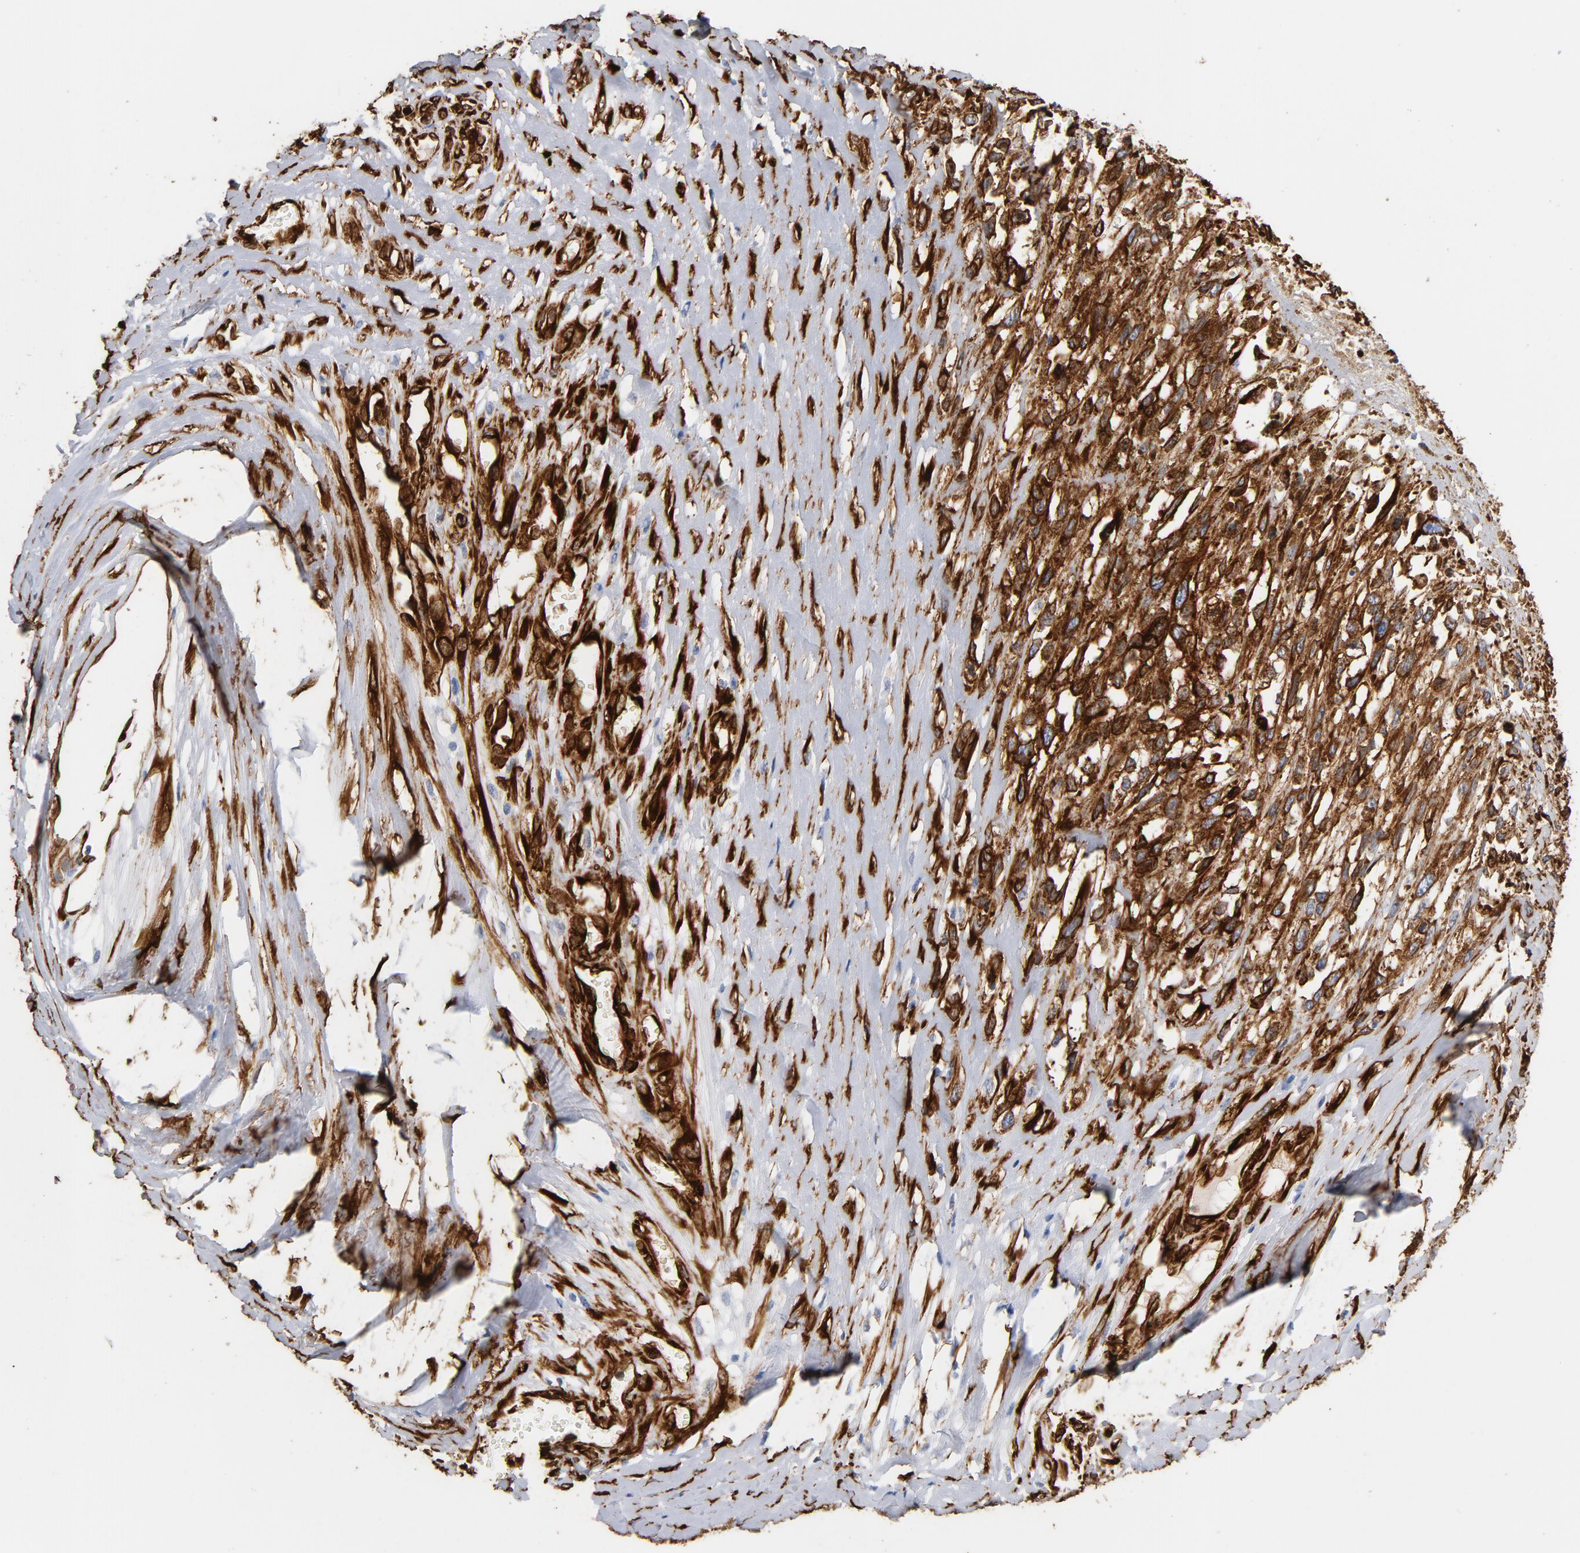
{"staining": {"intensity": "strong", "quantity": ">75%", "location": "cytoplasmic/membranous"}, "tissue": "melanoma", "cell_type": "Tumor cells", "image_type": "cancer", "snomed": [{"axis": "morphology", "description": "Malignant melanoma, Metastatic site"}, {"axis": "topography", "description": "Lymph node"}], "caption": "A histopathology image of human malignant melanoma (metastatic site) stained for a protein reveals strong cytoplasmic/membranous brown staining in tumor cells. (DAB IHC, brown staining for protein, blue staining for nuclei).", "gene": "SERPINH1", "patient": {"sex": "male", "age": 59}}